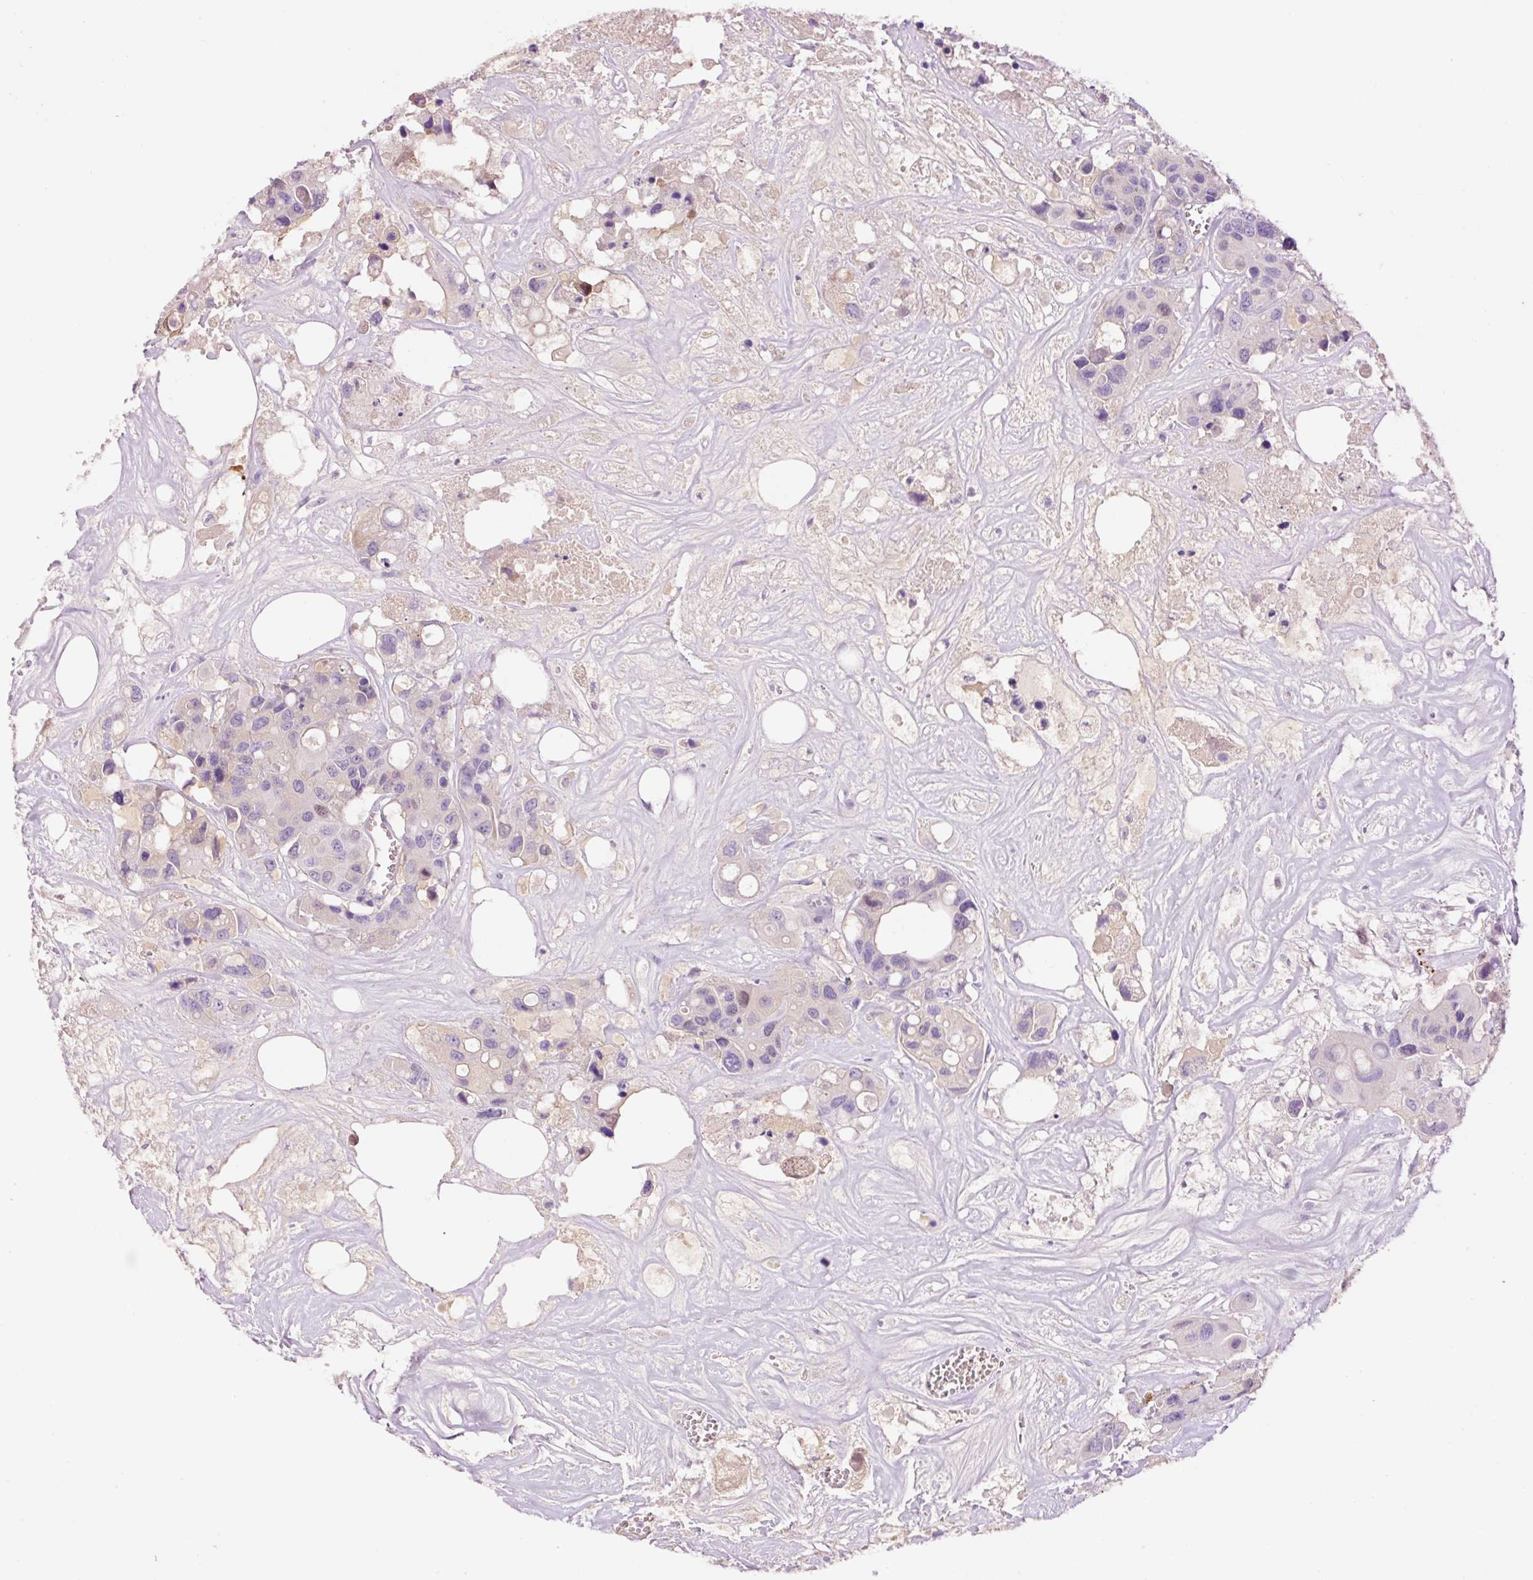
{"staining": {"intensity": "negative", "quantity": "none", "location": "none"}, "tissue": "colorectal cancer", "cell_type": "Tumor cells", "image_type": "cancer", "snomed": [{"axis": "morphology", "description": "Adenocarcinoma, NOS"}, {"axis": "topography", "description": "Colon"}], "caption": "Photomicrograph shows no significant protein expression in tumor cells of adenocarcinoma (colorectal).", "gene": "DPPA4", "patient": {"sex": "male", "age": 77}}